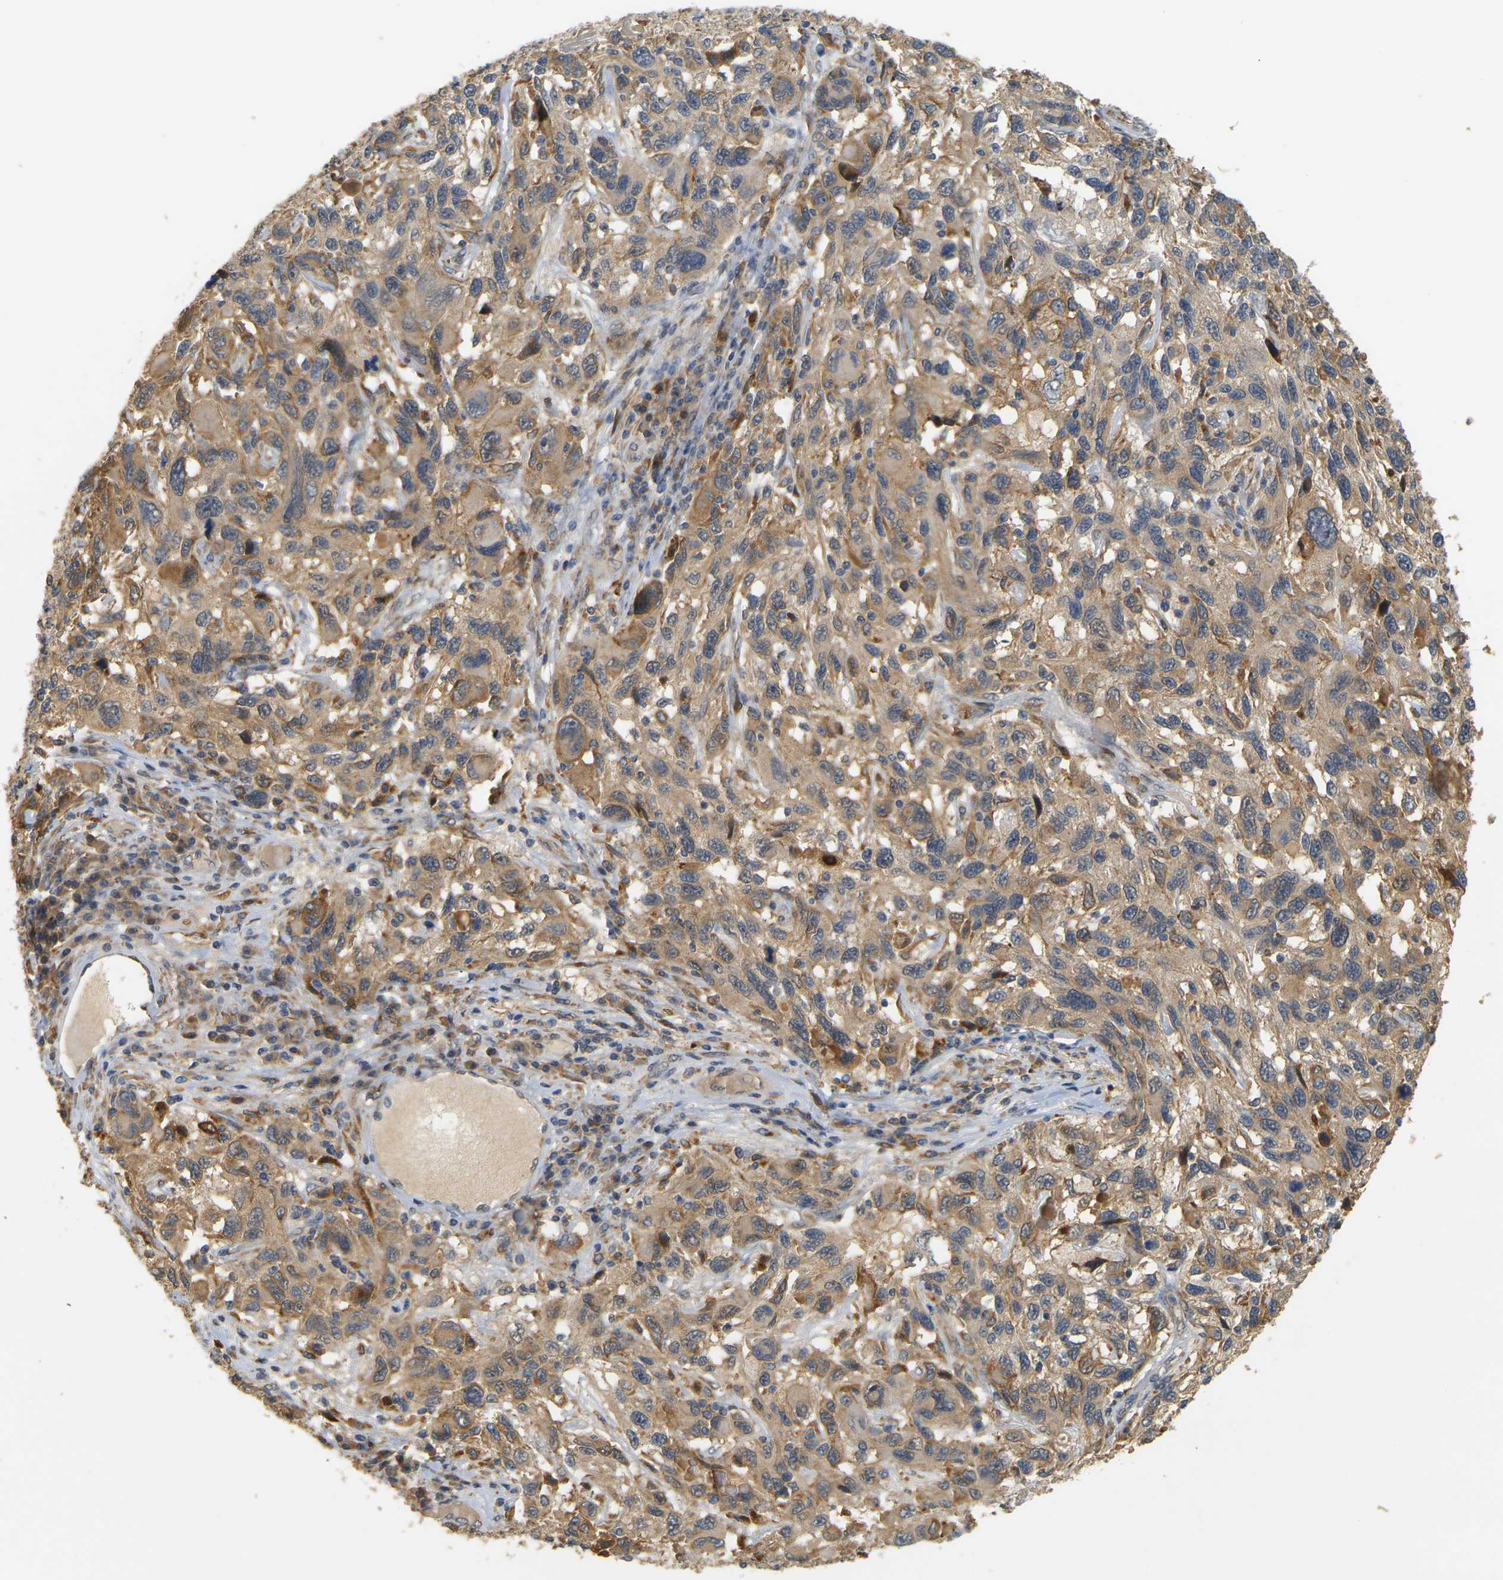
{"staining": {"intensity": "weak", "quantity": ">75%", "location": "cytoplasmic/membranous"}, "tissue": "melanoma", "cell_type": "Tumor cells", "image_type": "cancer", "snomed": [{"axis": "morphology", "description": "Malignant melanoma, NOS"}, {"axis": "topography", "description": "Skin"}], "caption": "Tumor cells demonstrate low levels of weak cytoplasmic/membranous staining in about >75% of cells in human melanoma.", "gene": "MEGF9", "patient": {"sex": "male", "age": 53}}